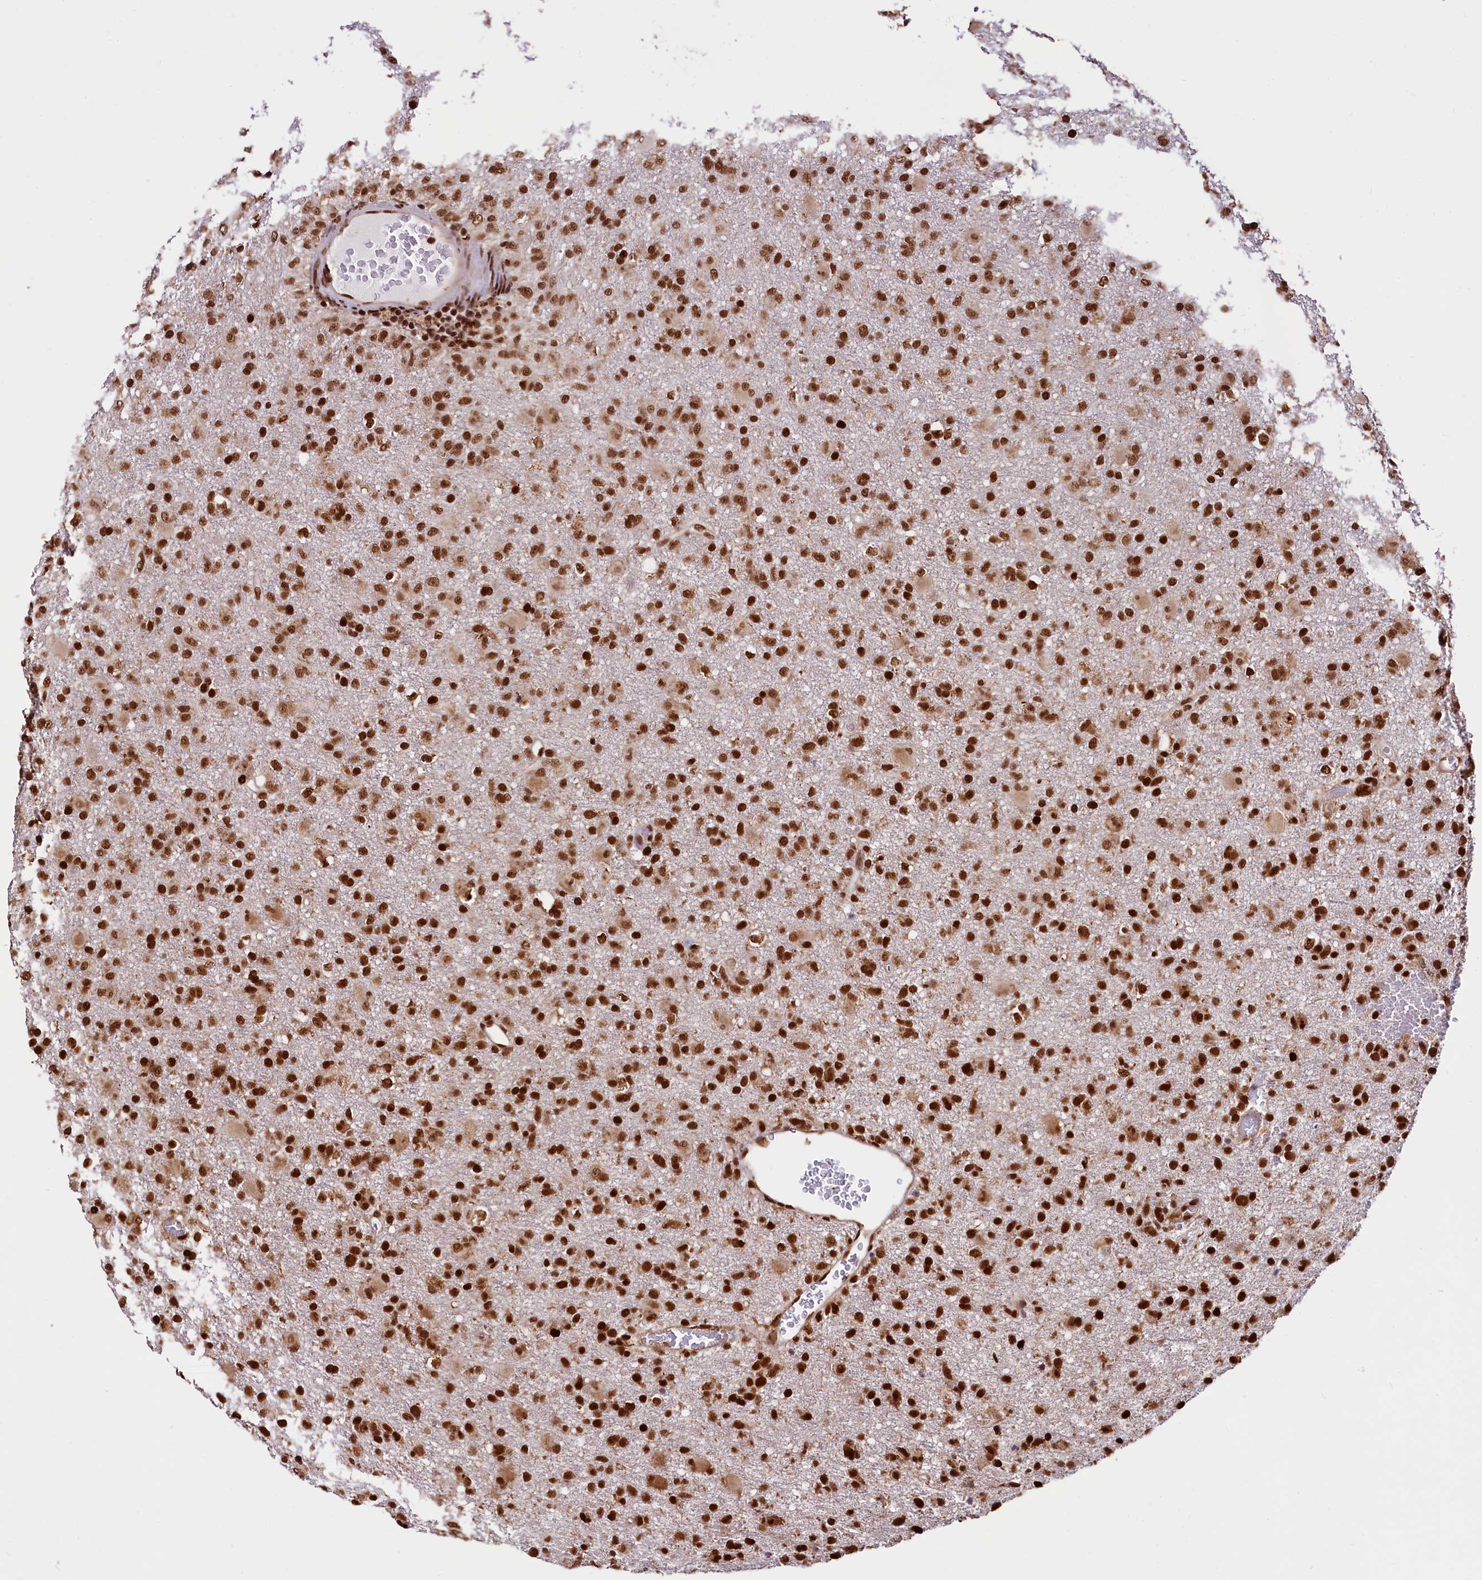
{"staining": {"intensity": "strong", "quantity": ">75%", "location": "nuclear"}, "tissue": "glioma", "cell_type": "Tumor cells", "image_type": "cancer", "snomed": [{"axis": "morphology", "description": "Glioma, malignant, Low grade"}, {"axis": "topography", "description": "Brain"}], "caption": "The histopathology image reveals staining of glioma, revealing strong nuclear protein staining (brown color) within tumor cells. (Stains: DAB in brown, nuclei in blue, Microscopy: brightfield microscopy at high magnification).", "gene": "PDS5B", "patient": {"sex": "male", "age": 65}}